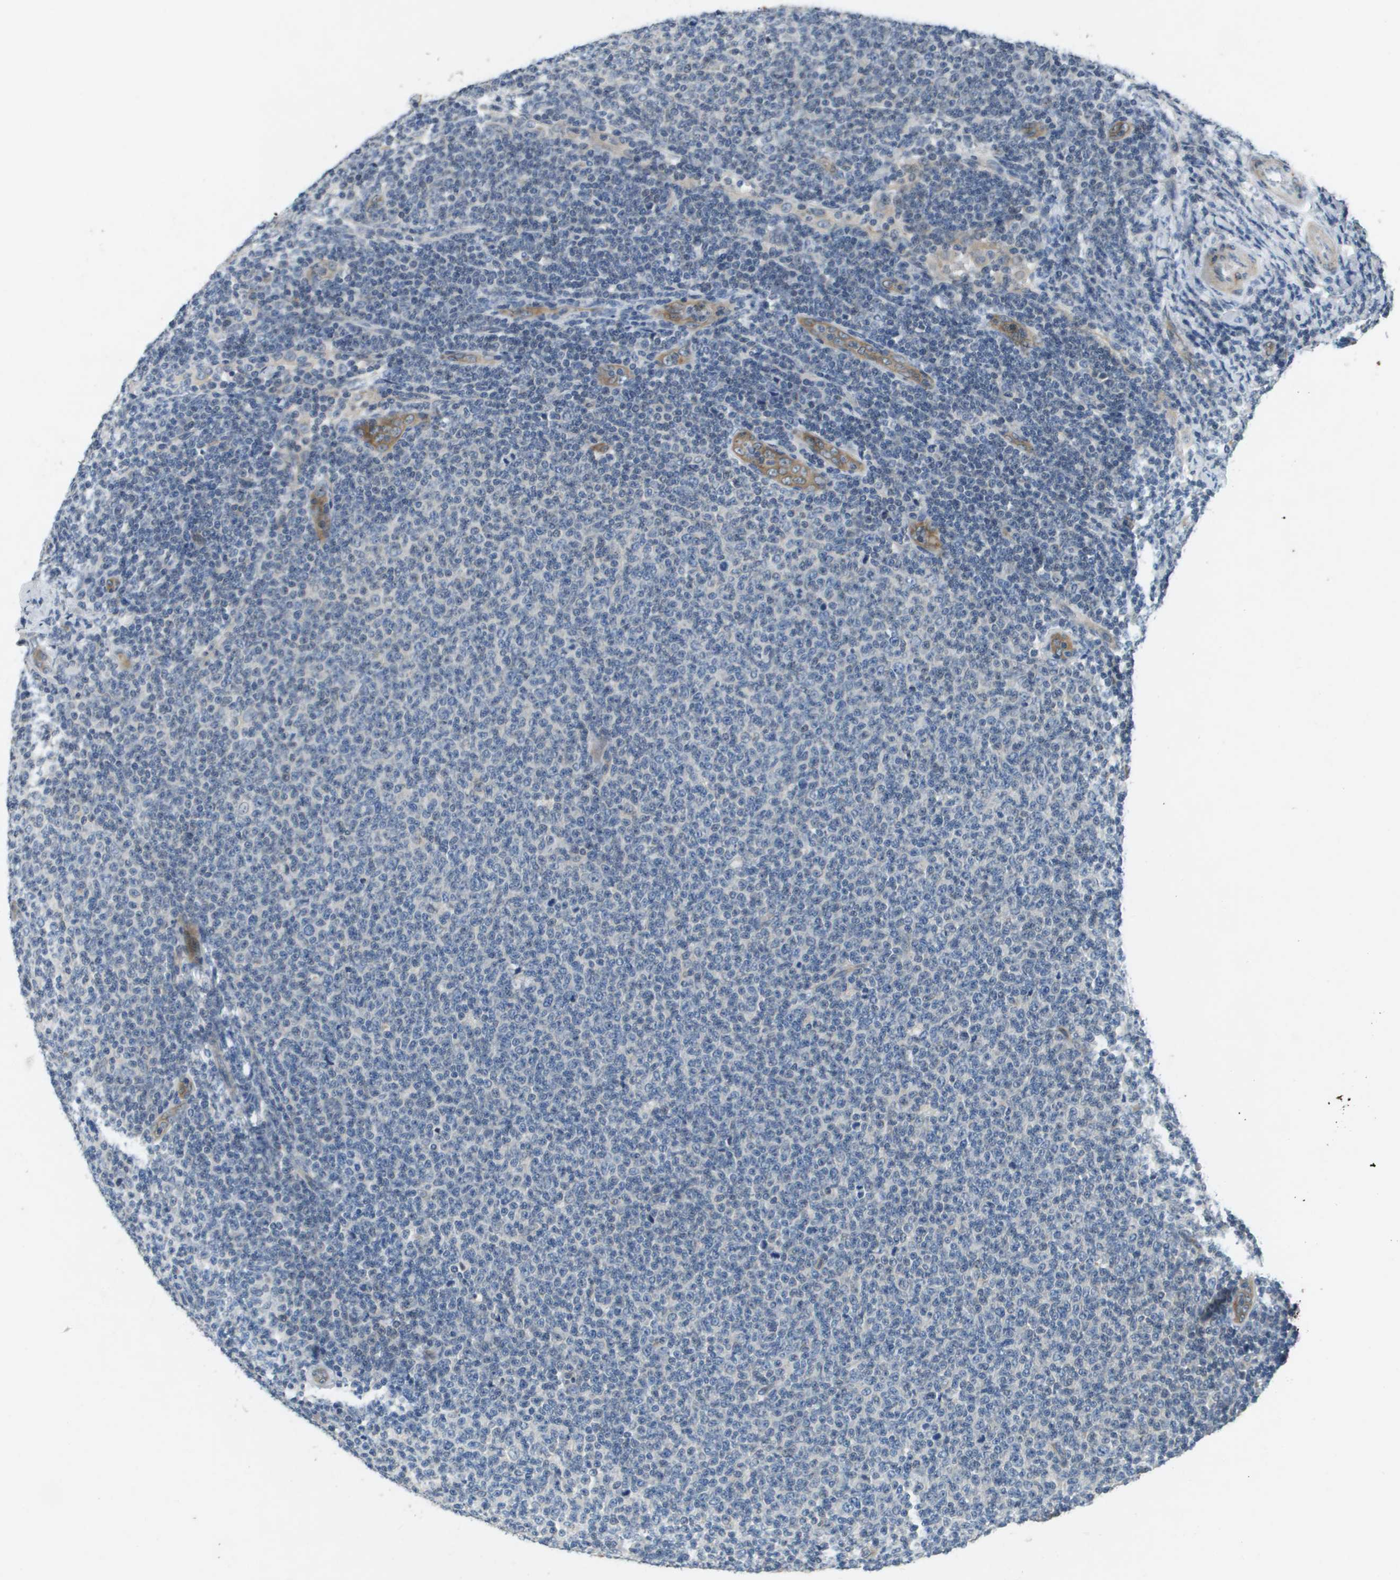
{"staining": {"intensity": "negative", "quantity": "none", "location": "none"}, "tissue": "lymphoma", "cell_type": "Tumor cells", "image_type": "cancer", "snomed": [{"axis": "morphology", "description": "Malignant lymphoma, non-Hodgkin's type, Low grade"}, {"axis": "topography", "description": "Lymph node"}], "caption": "IHC image of malignant lymphoma, non-Hodgkin's type (low-grade) stained for a protein (brown), which demonstrates no expression in tumor cells.", "gene": "PGAP3", "patient": {"sex": "male", "age": 66}}